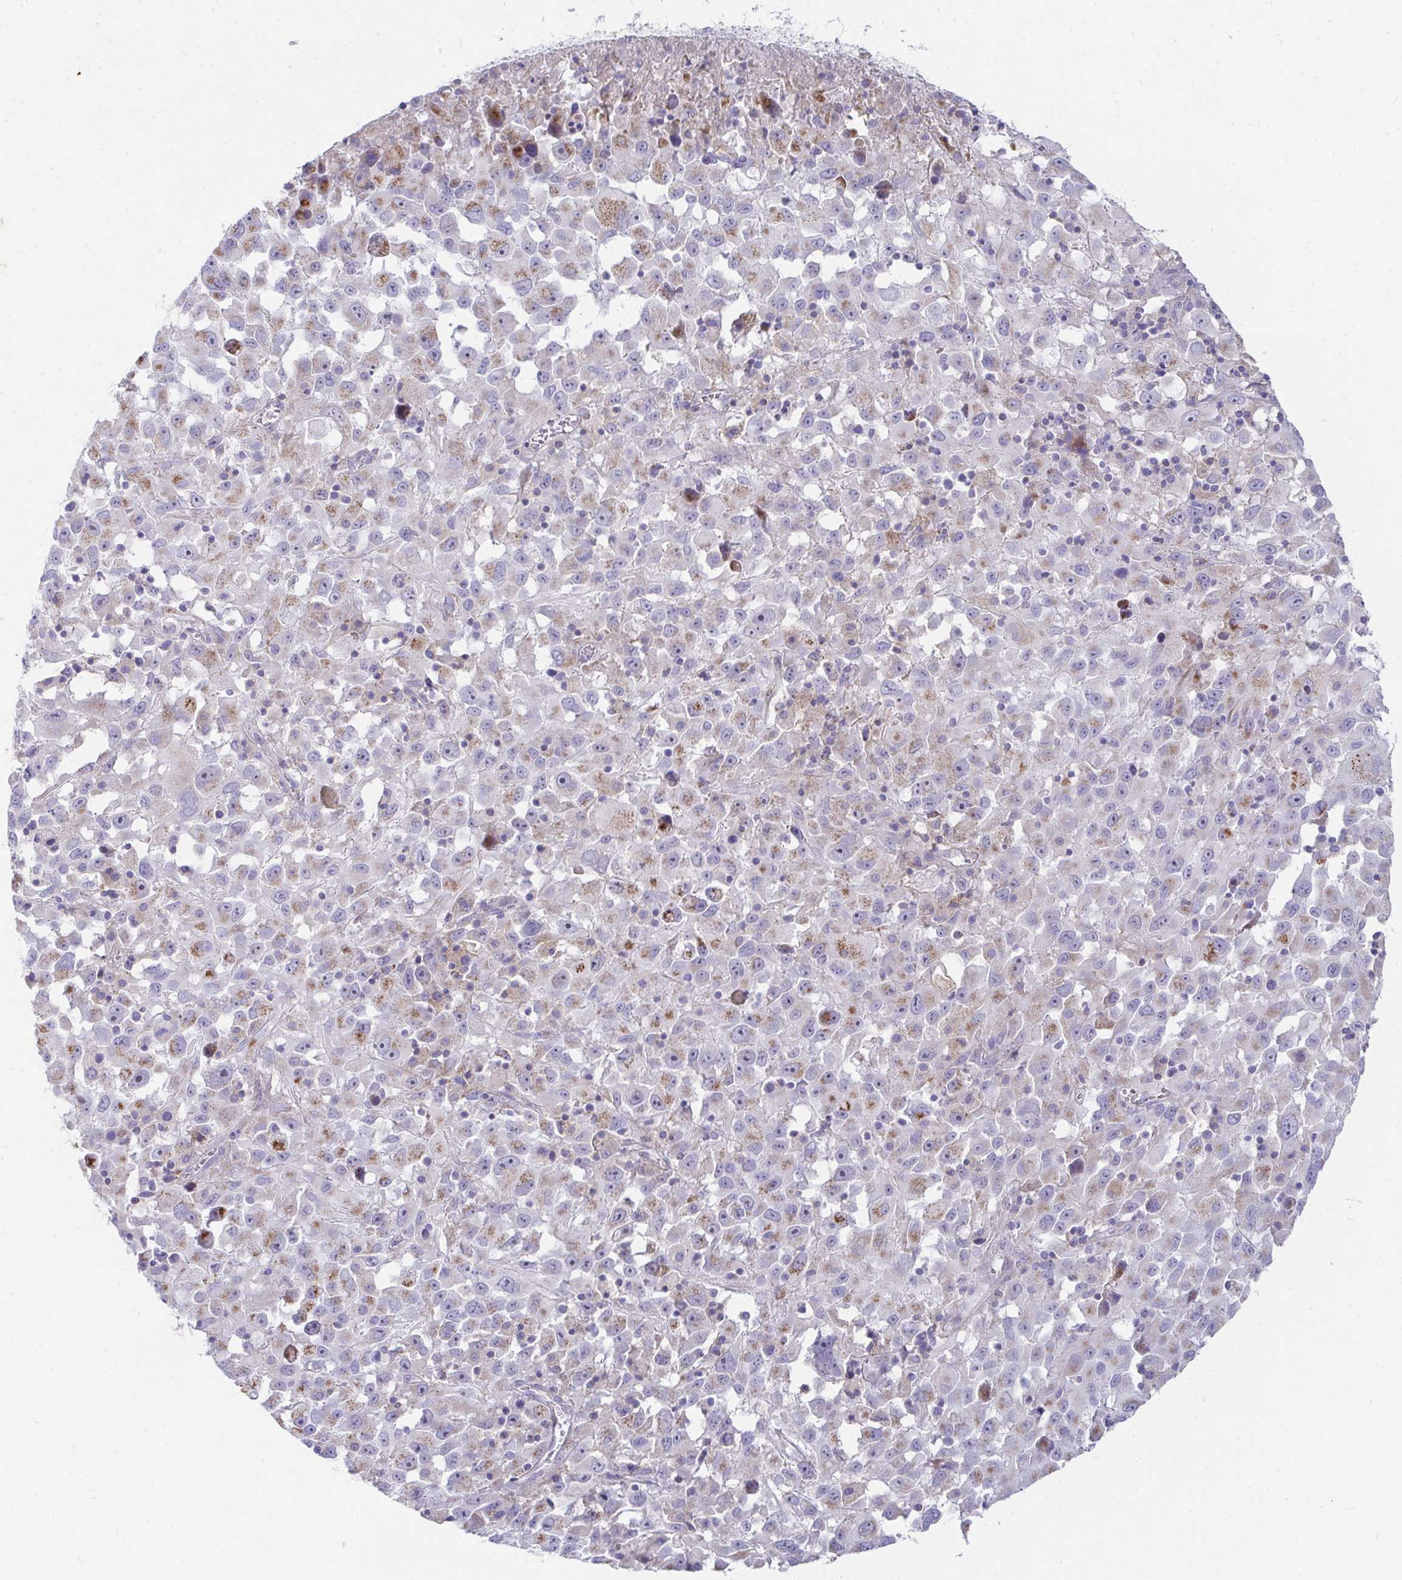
{"staining": {"intensity": "weak", "quantity": "25%-75%", "location": "cytoplasmic/membranous"}, "tissue": "melanoma", "cell_type": "Tumor cells", "image_type": "cancer", "snomed": [{"axis": "morphology", "description": "Malignant melanoma, Metastatic site"}, {"axis": "topography", "description": "Soft tissue"}], "caption": "Immunohistochemical staining of melanoma demonstrates weak cytoplasmic/membranous protein positivity in approximately 25%-75% of tumor cells.", "gene": "PRRG3", "patient": {"sex": "male", "age": 50}}